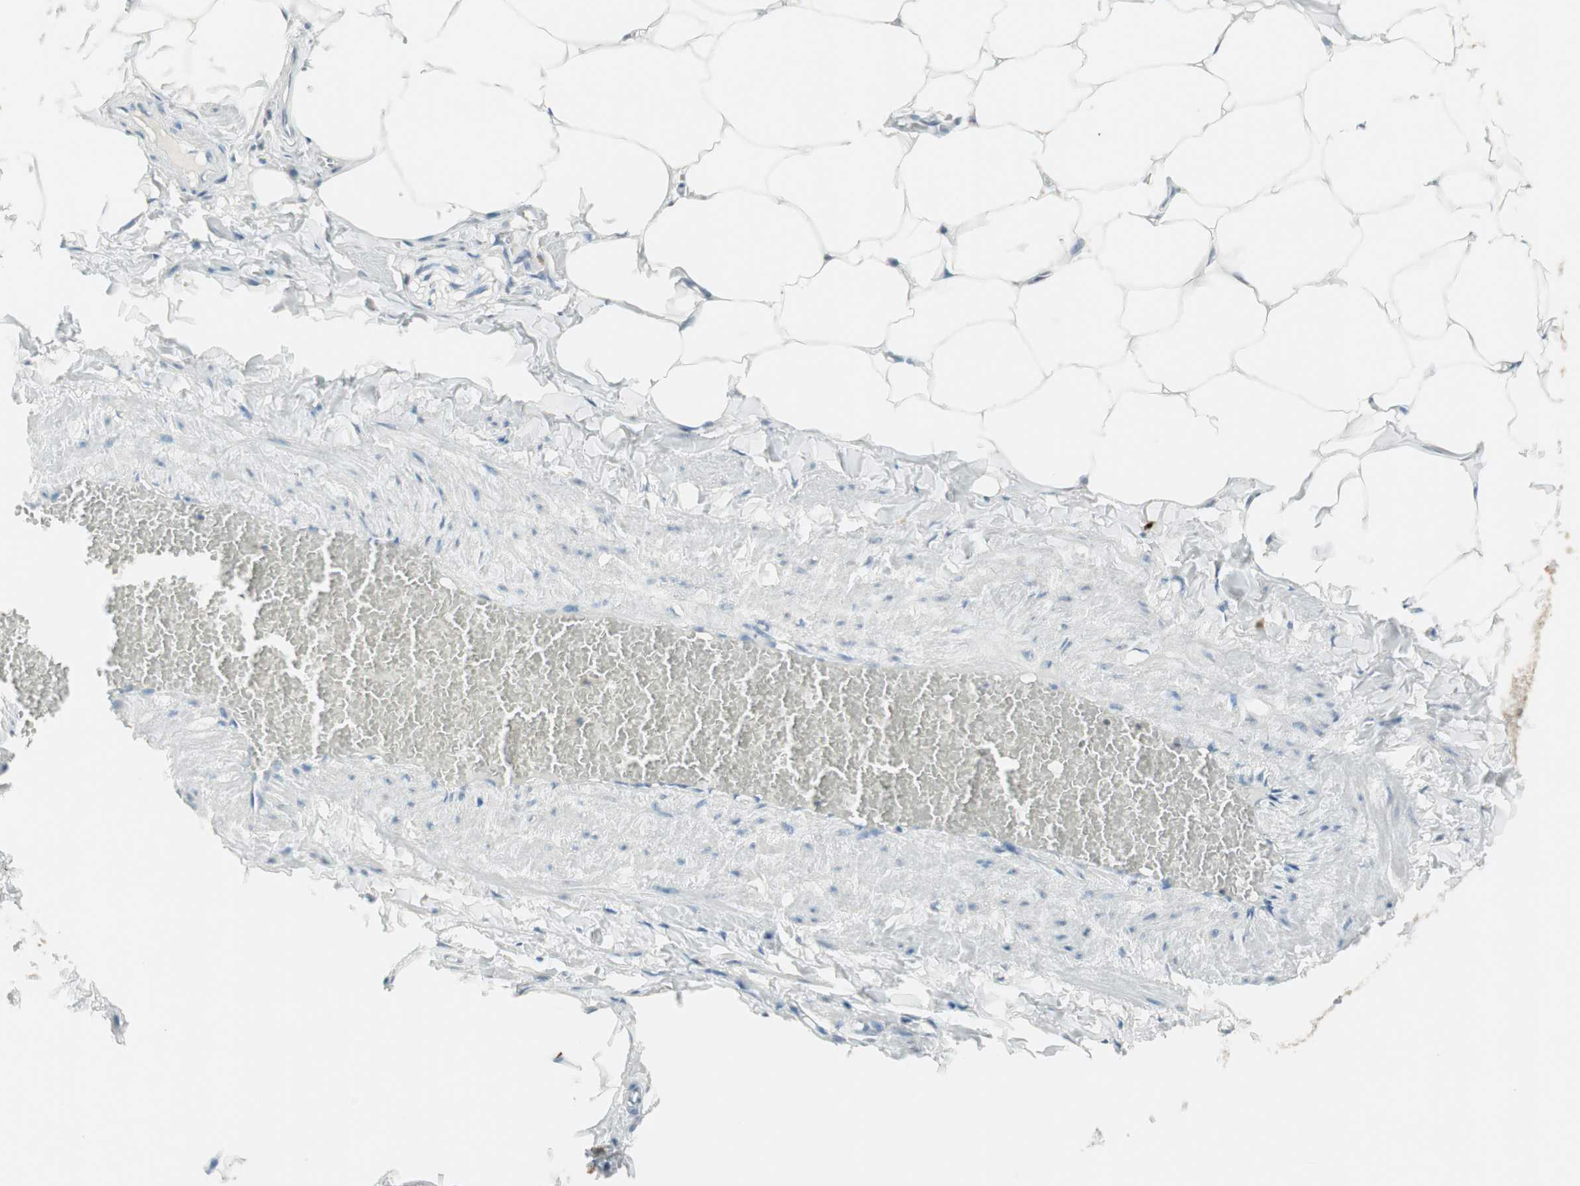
{"staining": {"intensity": "negative", "quantity": "none", "location": "none"}, "tissue": "adipose tissue", "cell_type": "Adipocytes", "image_type": "normal", "snomed": [{"axis": "morphology", "description": "Normal tissue, NOS"}, {"axis": "topography", "description": "Vascular tissue"}], "caption": "Adipose tissue was stained to show a protein in brown. There is no significant positivity in adipocytes. (Brightfield microscopy of DAB immunohistochemistry at high magnification).", "gene": "HPGD", "patient": {"sex": "male", "age": 41}}